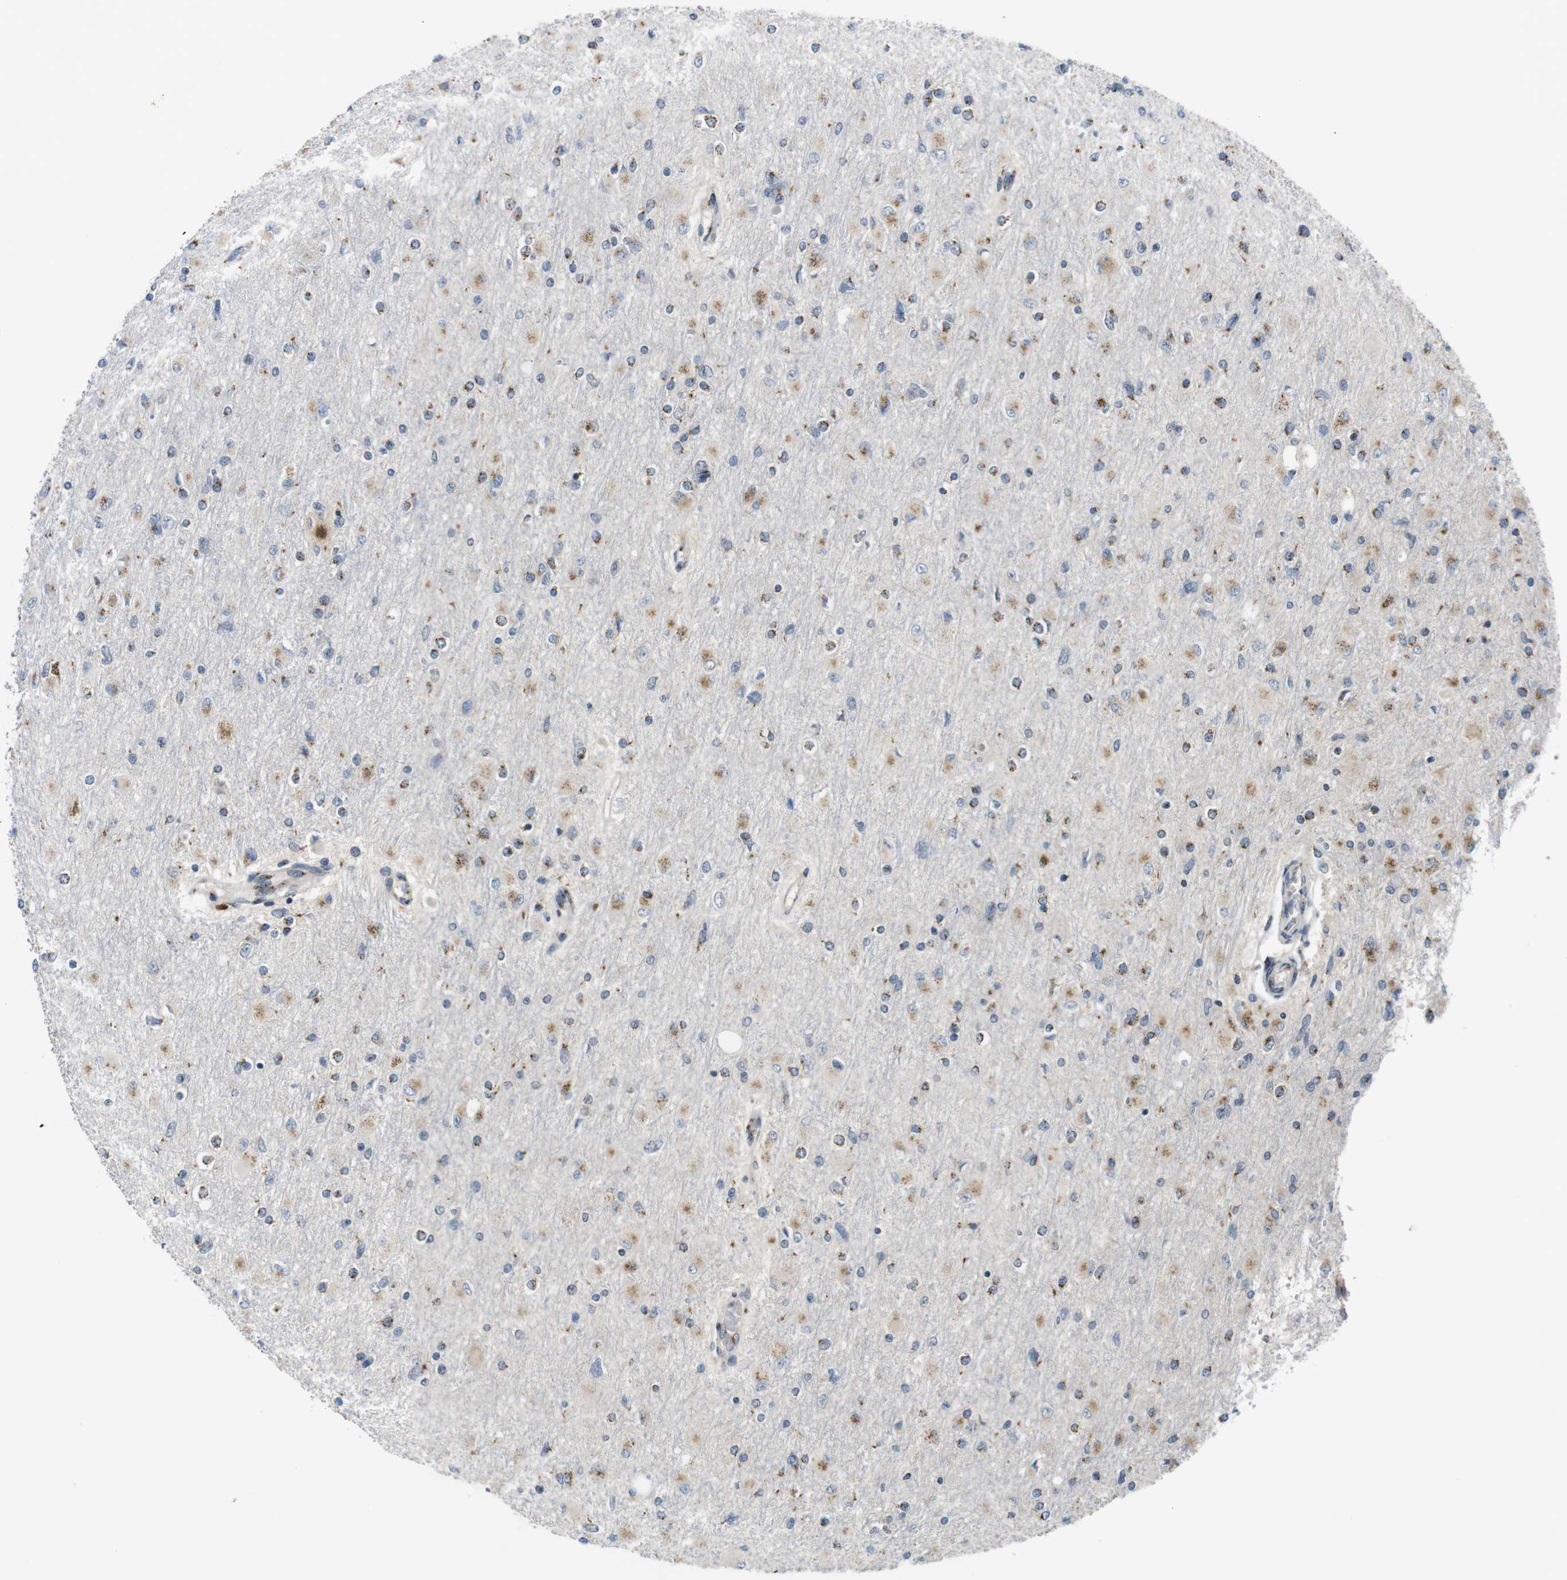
{"staining": {"intensity": "moderate", "quantity": ">75%", "location": "cytoplasmic/membranous"}, "tissue": "glioma", "cell_type": "Tumor cells", "image_type": "cancer", "snomed": [{"axis": "morphology", "description": "Glioma, malignant, High grade"}, {"axis": "topography", "description": "Cerebral cortex"}], "caption": "Tumor cells demonstrate moderate cytoplasmic/membranous staining in approximately >75% of cells in glioma. (Brightfield microscopy of DAB IHC at high magnification).", "gene": "ZFPL1", "patient": {"sex": "female", "age": 36}}